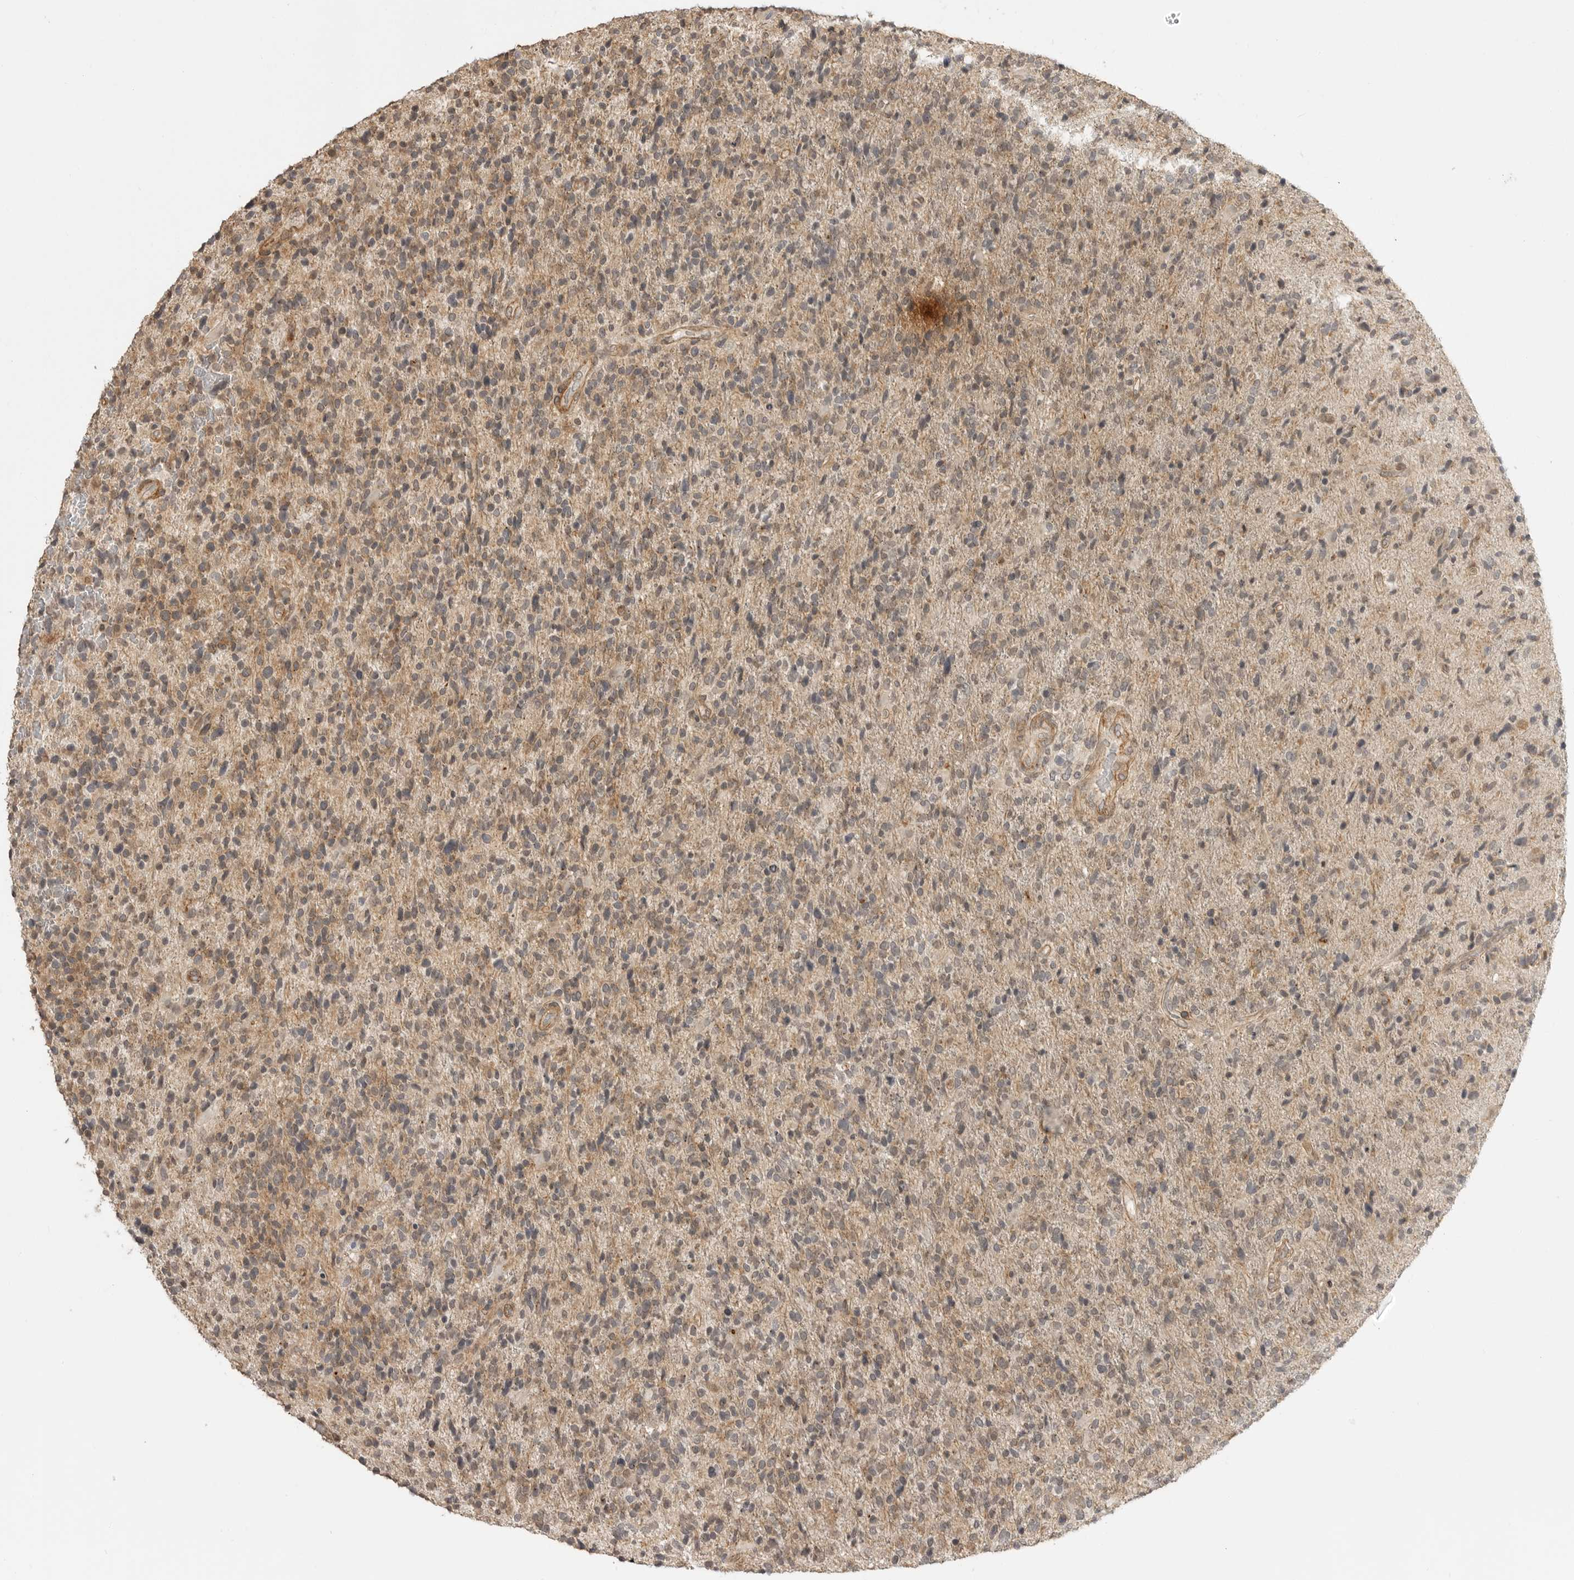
{"staining": {"intensity": "weak", "quantity": "25%-75%", "location": "cytoplasmic/membranous"}, "tissue": "glioma", "cell_type": "Tumor cells", "image_type": "cancer", "snomed": [{"axis": "morphology", "description": "Glioma, malignant, High grade"}, {"axis": "topography", "description": "Brain"}], "caption": "Human malignant high-grade glioma stained for a protein (brown) demonstrates weak cytoplasmic/membranous positive positivity in about 25%-75% of tumor cells.", "gene": "GPC2", "patient": {"sex": "male", "age": 72}}